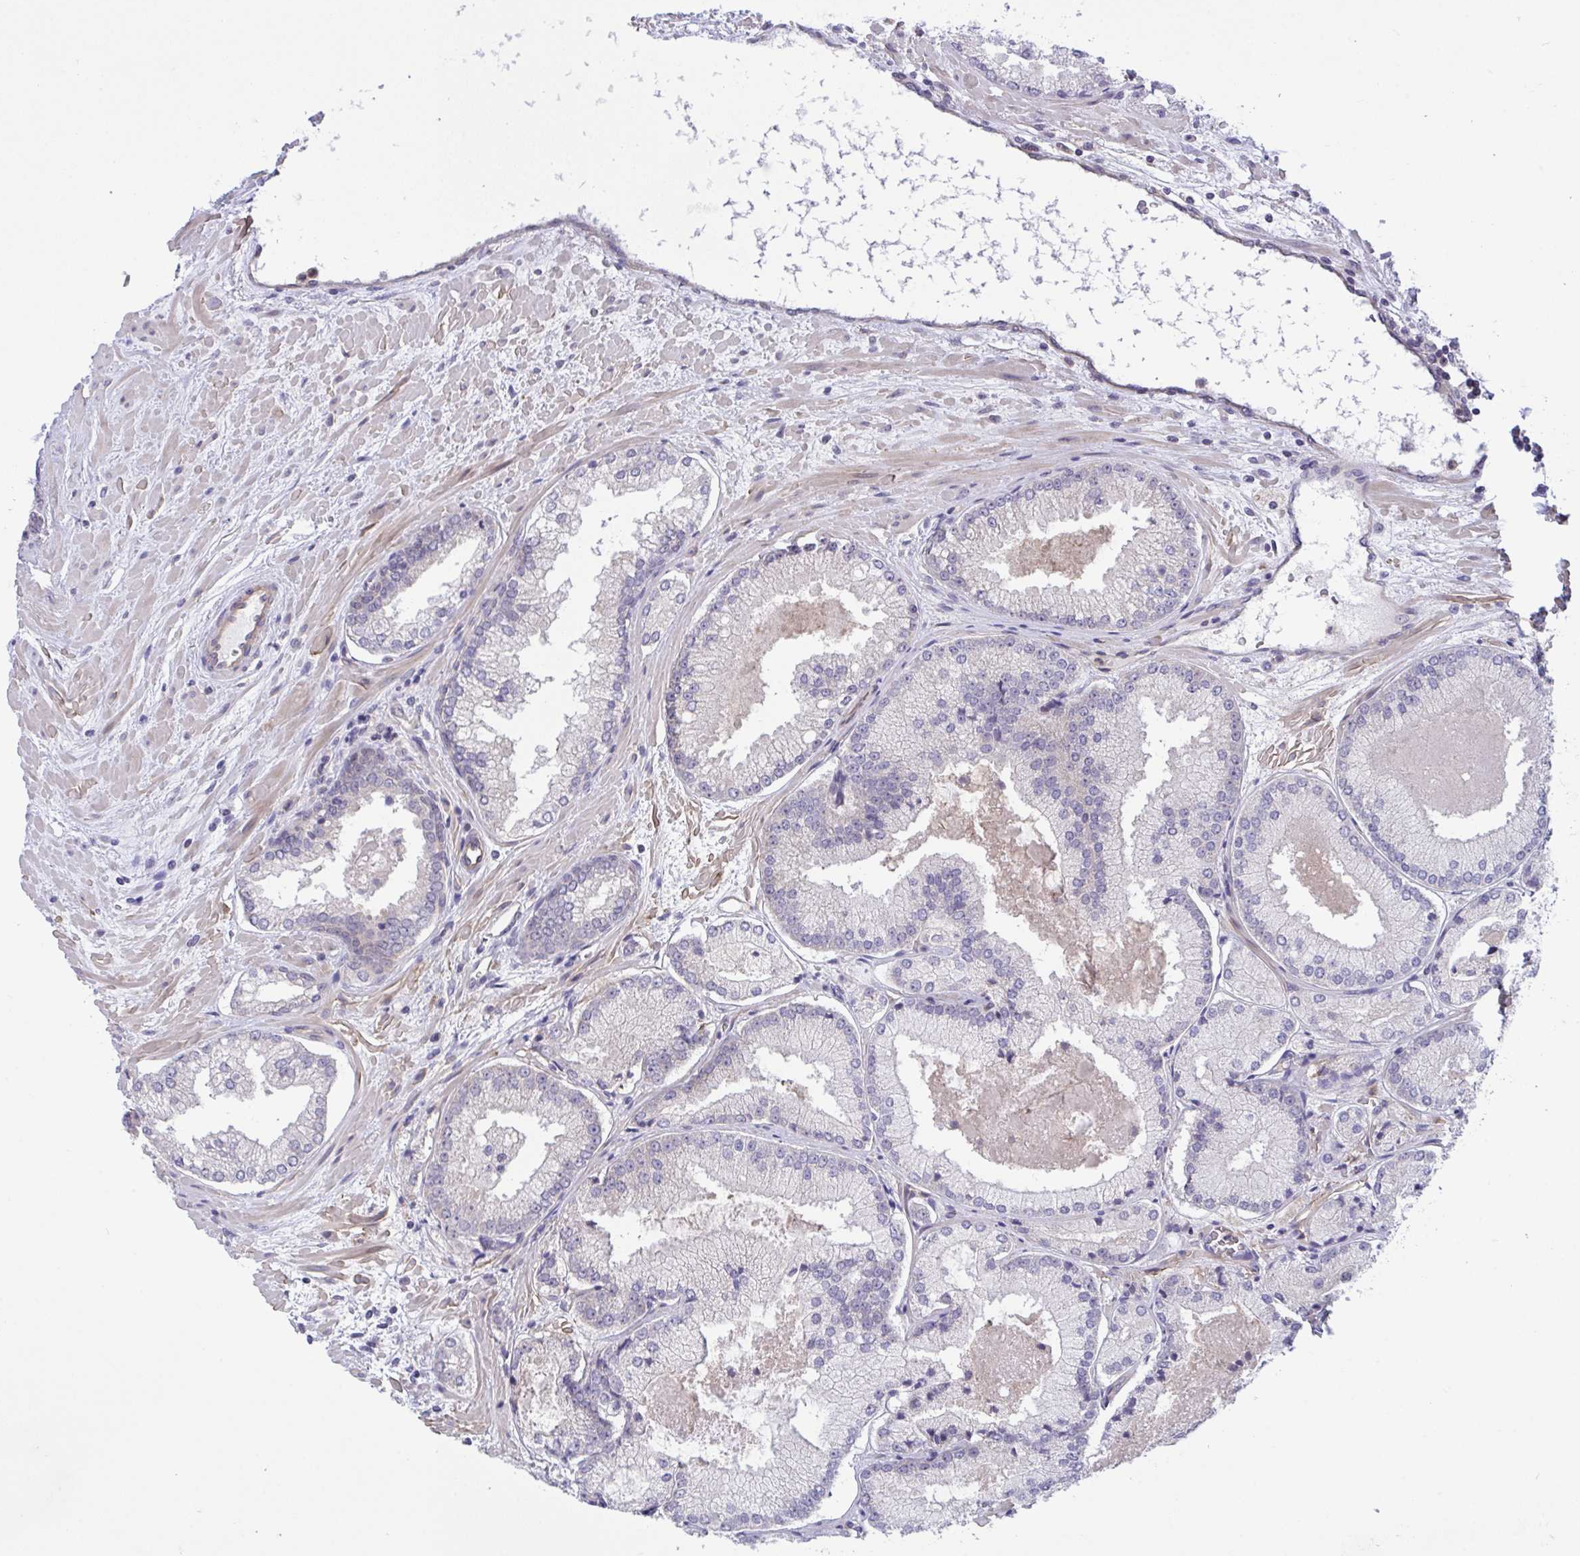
{"staining": {"intensity": "negative", "quantity": "none", "location": "none"}, "tissue": "prostate cancer", "cell_type": "Tumor cells", "image_type": "cancer", "snomed": [{"axis": "morphology", "description": "Adenocarcinoma, High grade"}, {"axis": "topography", "description": "Prostate"}], "caption": "High power microscopy micrograph of an immunohistochemistry image of prostate cancer (high-grade adenocarcinoma), revealing no significant expression in tumor cells.", "gene": "RHOXF1", "patient": {"sex": "male", "age": 73}}